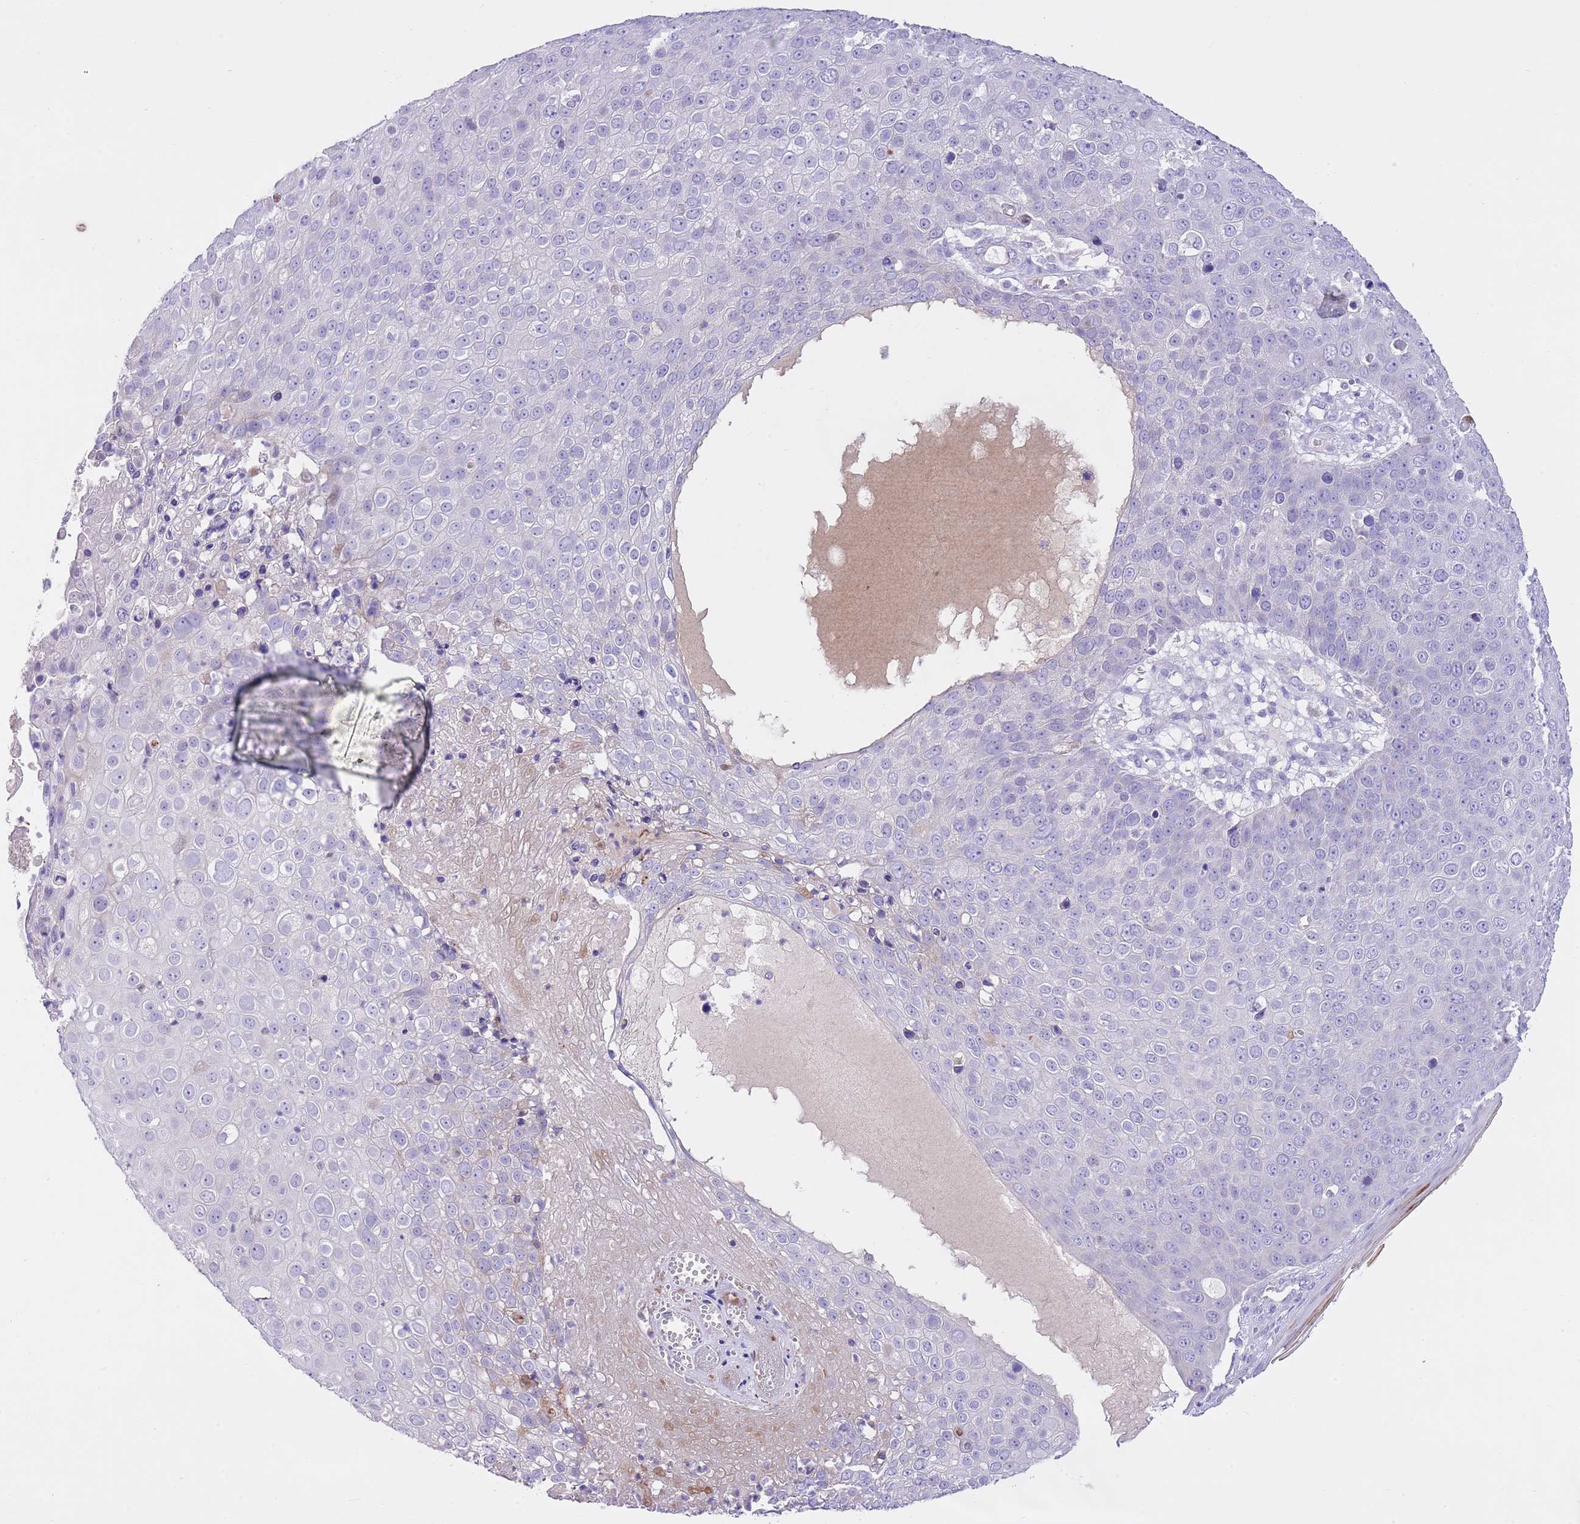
{"staining": {"intensity": "negative", "quantity": "none", "location": "none"}, "tissue": "skin cancer", "cell_type": "Tumor cells", "image_type": "cancer", "snomed": [{"axis": "morphology", "description": "Squamous cell carcinoma, NOS"}, {"axis": "topography", "description": "Skin"}], "caption": "Image shows no significant protein positivity in tumor cells of skin cancer (squamous cell carcinoma).", "gene": "CLEC2A", "patient": {"sex": "male", "age": 71}}